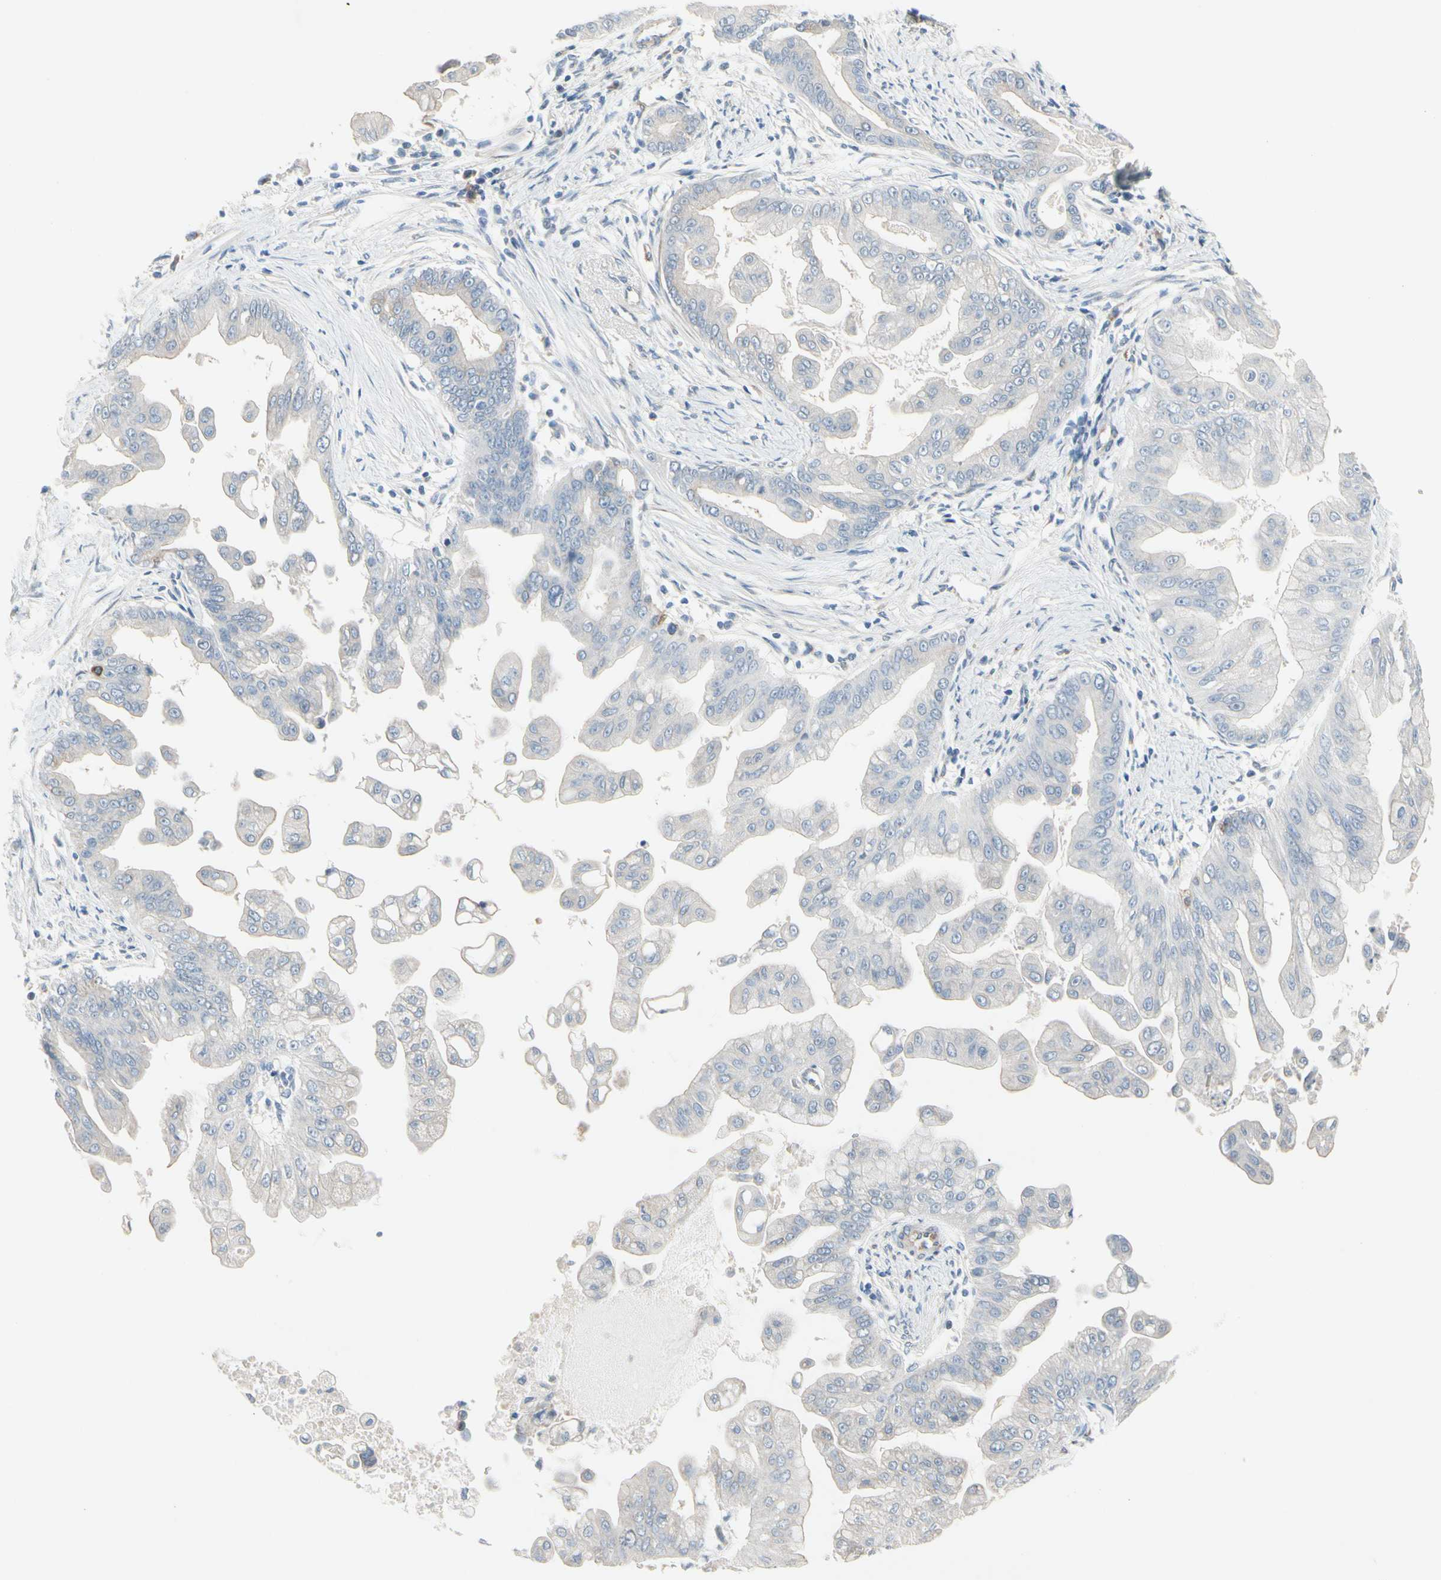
{"staining": {"intensity": "negative", "quantity": "none", "location": "none"}, "tissue": "pancreatic cancer", "cell_type": "Tumor cells", "image_type": "cancer", "snomed": [{"axis": "morphology", "description": "Adenocarcinoma, NOS"}, {"axis": "topography", "description": "Pancreas"}], "caption": "Histopathology image shows no protein positivity in tumor cells of pancreatic adenocarcinoma tissue.", "gene": "MAP2", "patient": {"sex": "female", "age": 75}}